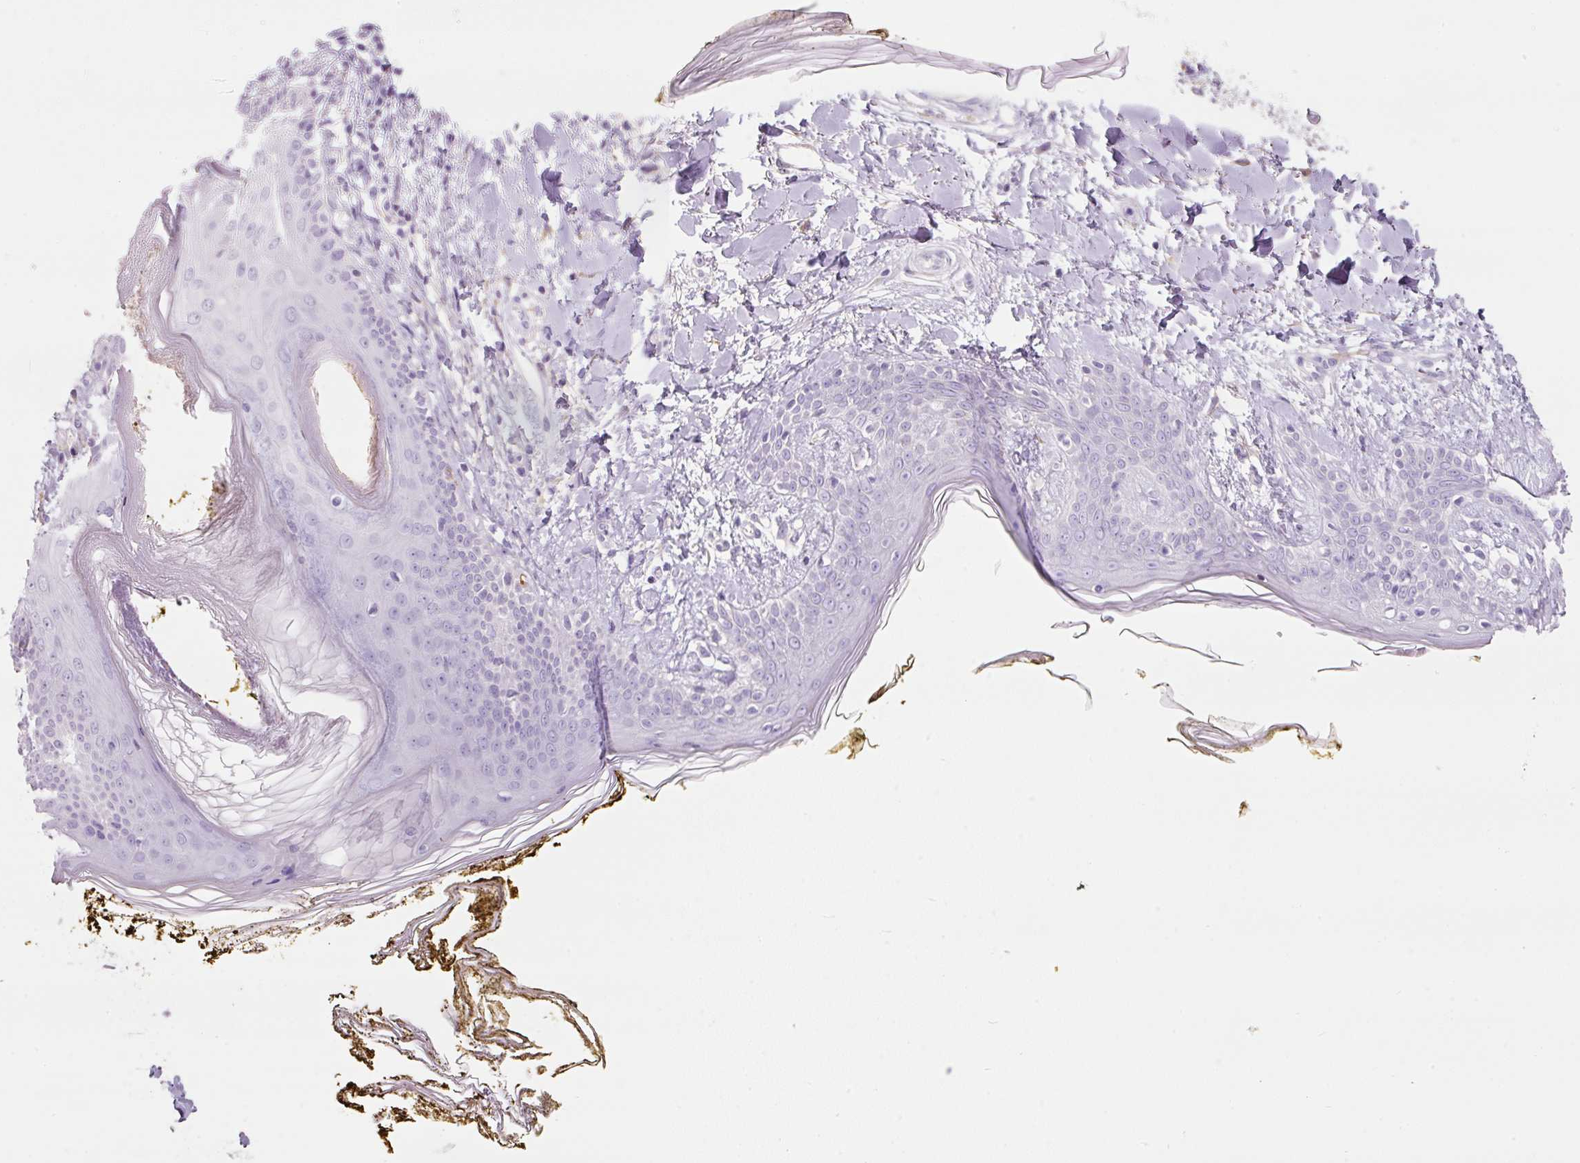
{"staining": {"intensity": "negative", "quantity": "none", "location": "none"}, "tissue": "skin", "cell_type": "Fibroblasts", "image_type": "normal", "snomed": [{"axis": "morphology", "description": "Normal tissue, NOS"}, {"axis": "topography", "description": "Skin"}], "caption": "Skin stained for a protein using IHC displays no staining fibroblasts.", "gene": "DNM1", "patient": {"sex": "female", "age": 34}}